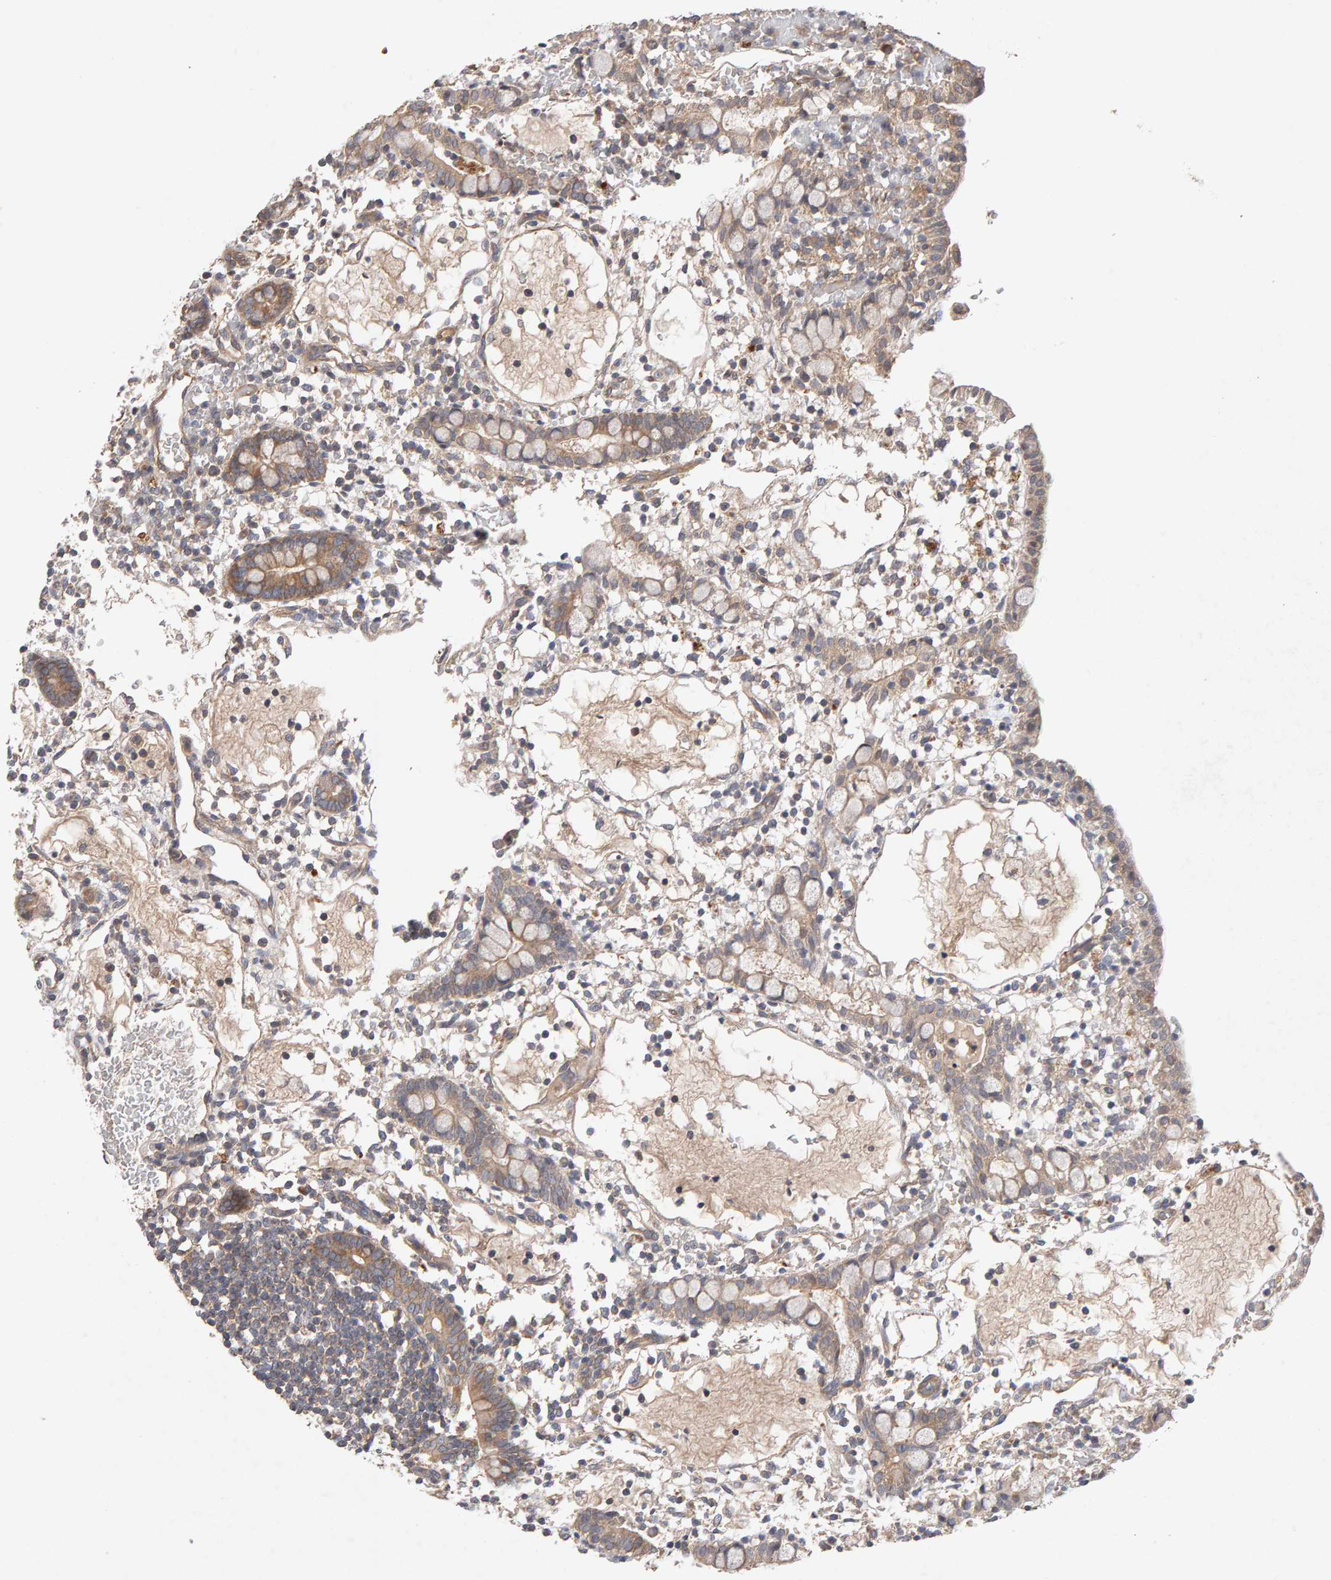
{"staining": {"intensity": "moderate", "quantity": ">75%", "location": "cytoplasmic/membranous"}, "tissue": "small intestine", "cell_type": "Glandular cells", "image_type": "normal", "snomed": [{"axis": "morphology", "description": "Normal tissue, NOS"}, {"axis": "morphology", "description": "Developmental malformation"}, {"axis": "topography", "description": "Small intestine"}], "caption": "The histopathology image displays a brown stain indicating the presence of a protein in the cytoplasmic/membranous of glandular cells in small intestine. The protein of interest is shown in brown color, while the nuclei are stained blue.", "gene": "RNF19A", "patient": {"sex": "male"}}